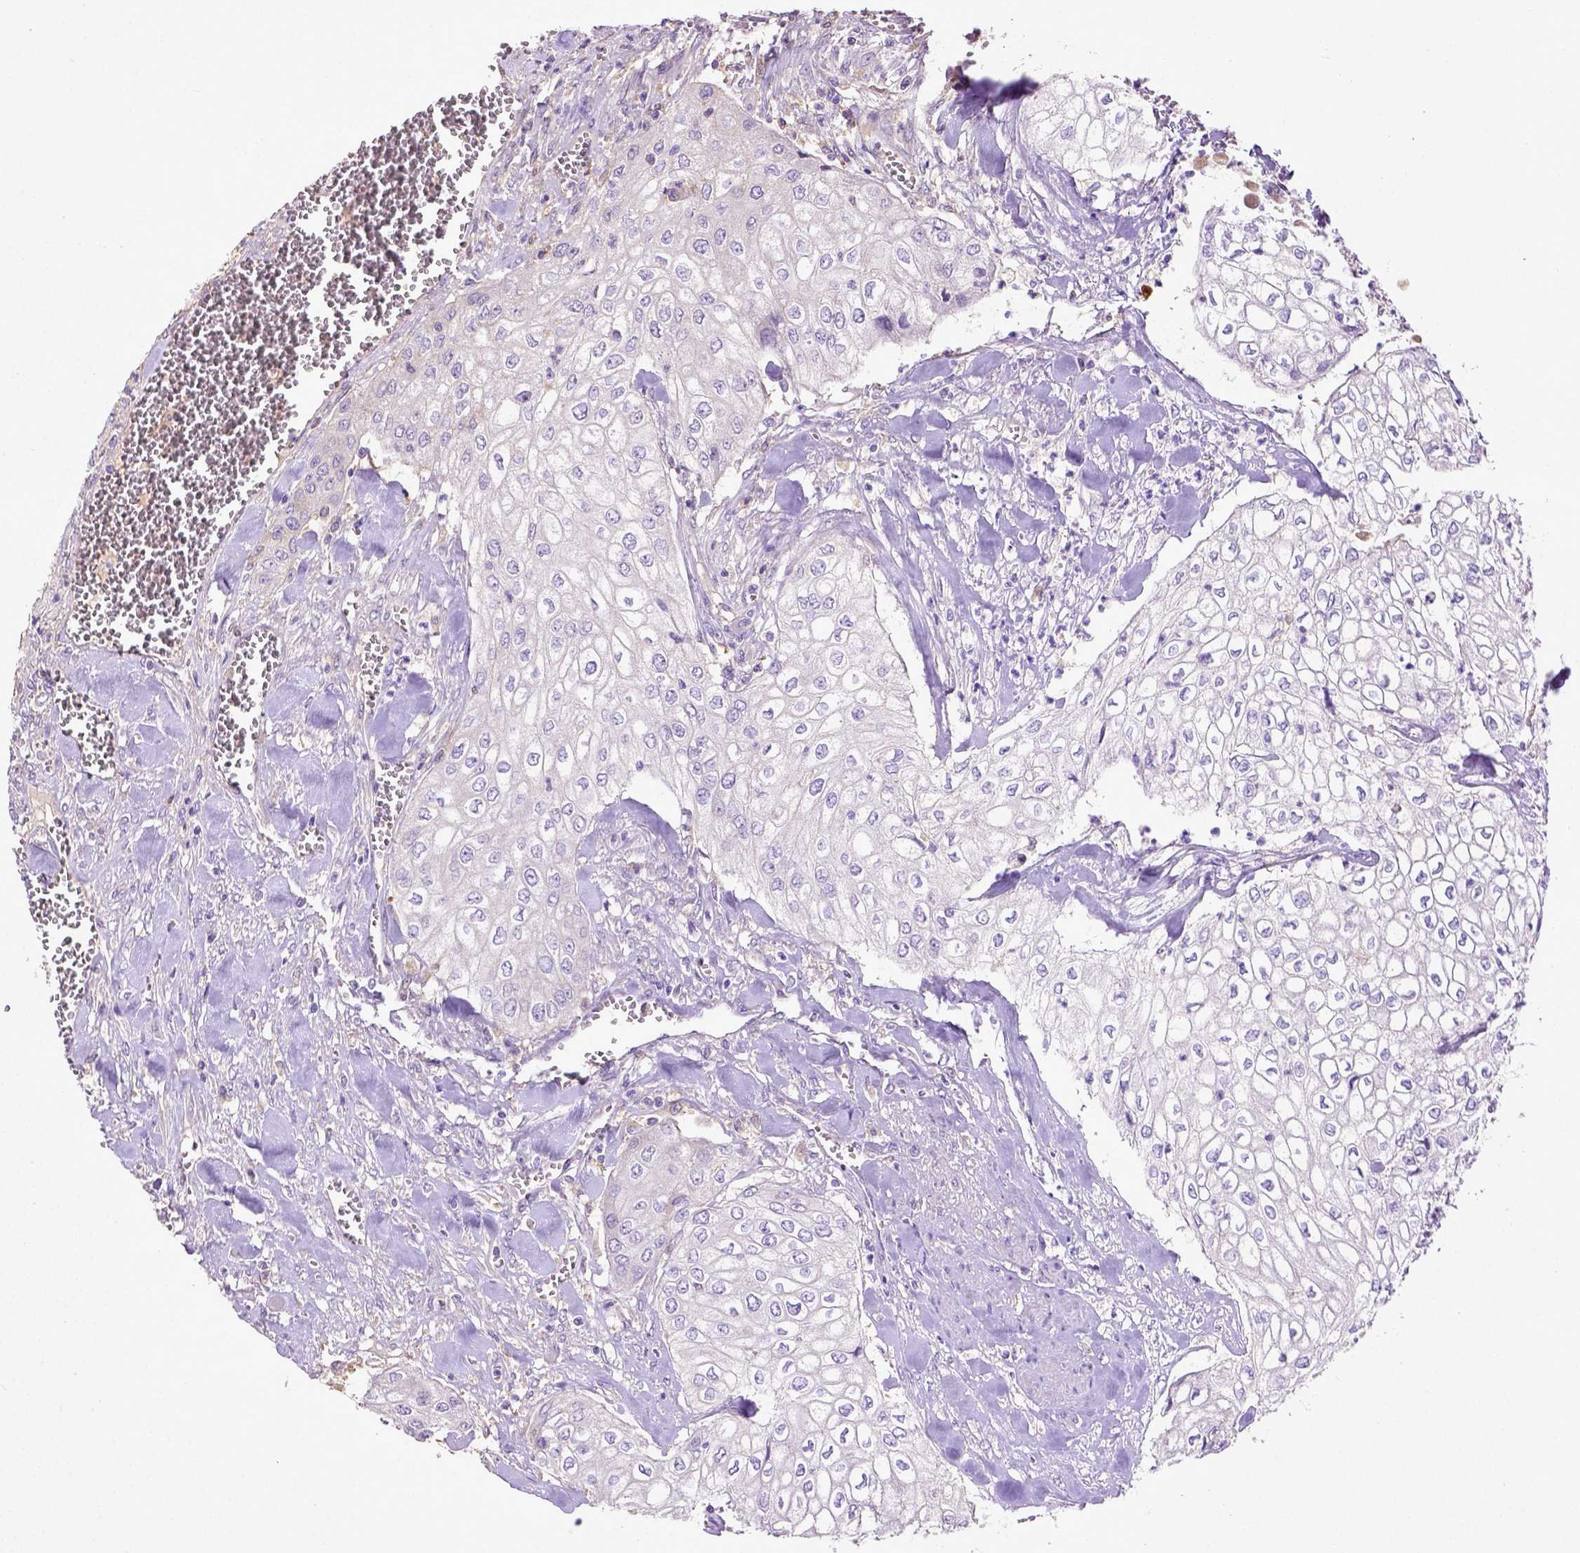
{"staining": {"intensity": "negative", "quantity": "none", "location": "none"}, "tissue": "urothelial cancer", "cell_type": "Tumor cells", "image_type": "cancer", "snomed": [{"axis": "morphology", "description": "Urothelial carcinoma, High grade"}, {"axis": "topography", "description": "Urinary bladder"}], "caption": "Immunohistochemistry (IHC) of urothelial cancer exhibits no positivity in tumor cells.", "gene": "DEPDC1B", "patient": {"sex": "male", "age": 62}}